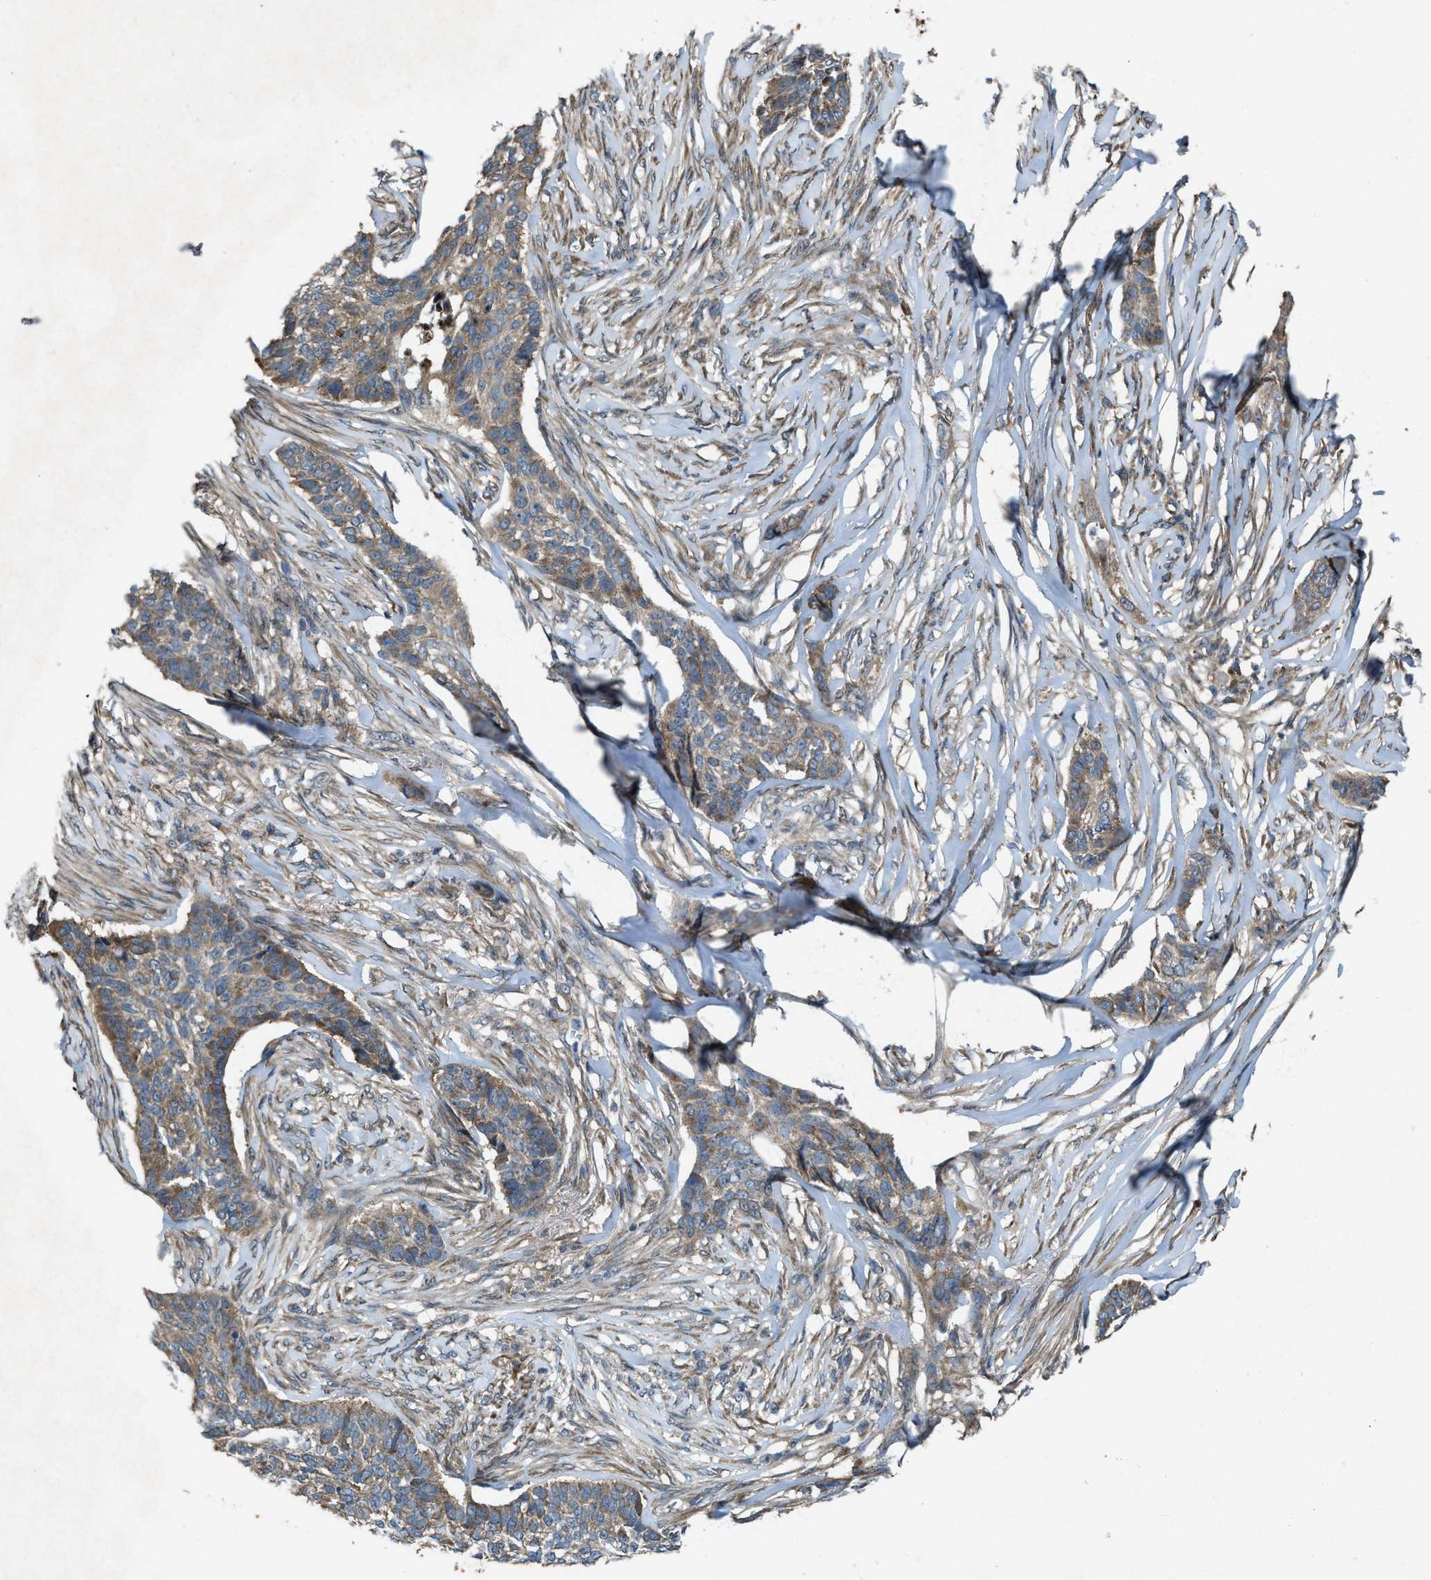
{"staining": {"intensity": "moderate", "quantity": ">75%", "location": "cytoplasmic/membranous"}, "tissue": "skin cancer", "cell_type": "Tumor cells", "image_type": "cancer", "snomed": [{"axis": "morphology", "description": "Basal cell carcinoma"}, {"axis": "topography", "description": "Skin"}], "caption": "Immunohistochemical staining of human skin cancer (basal cell carcinoma) displays medium levels of moderate cytoplasmic/membranous expression in approximately >75% of tumor cells.", "gene": "PDP2", "patient": {"sex": "male", "age": 85}}